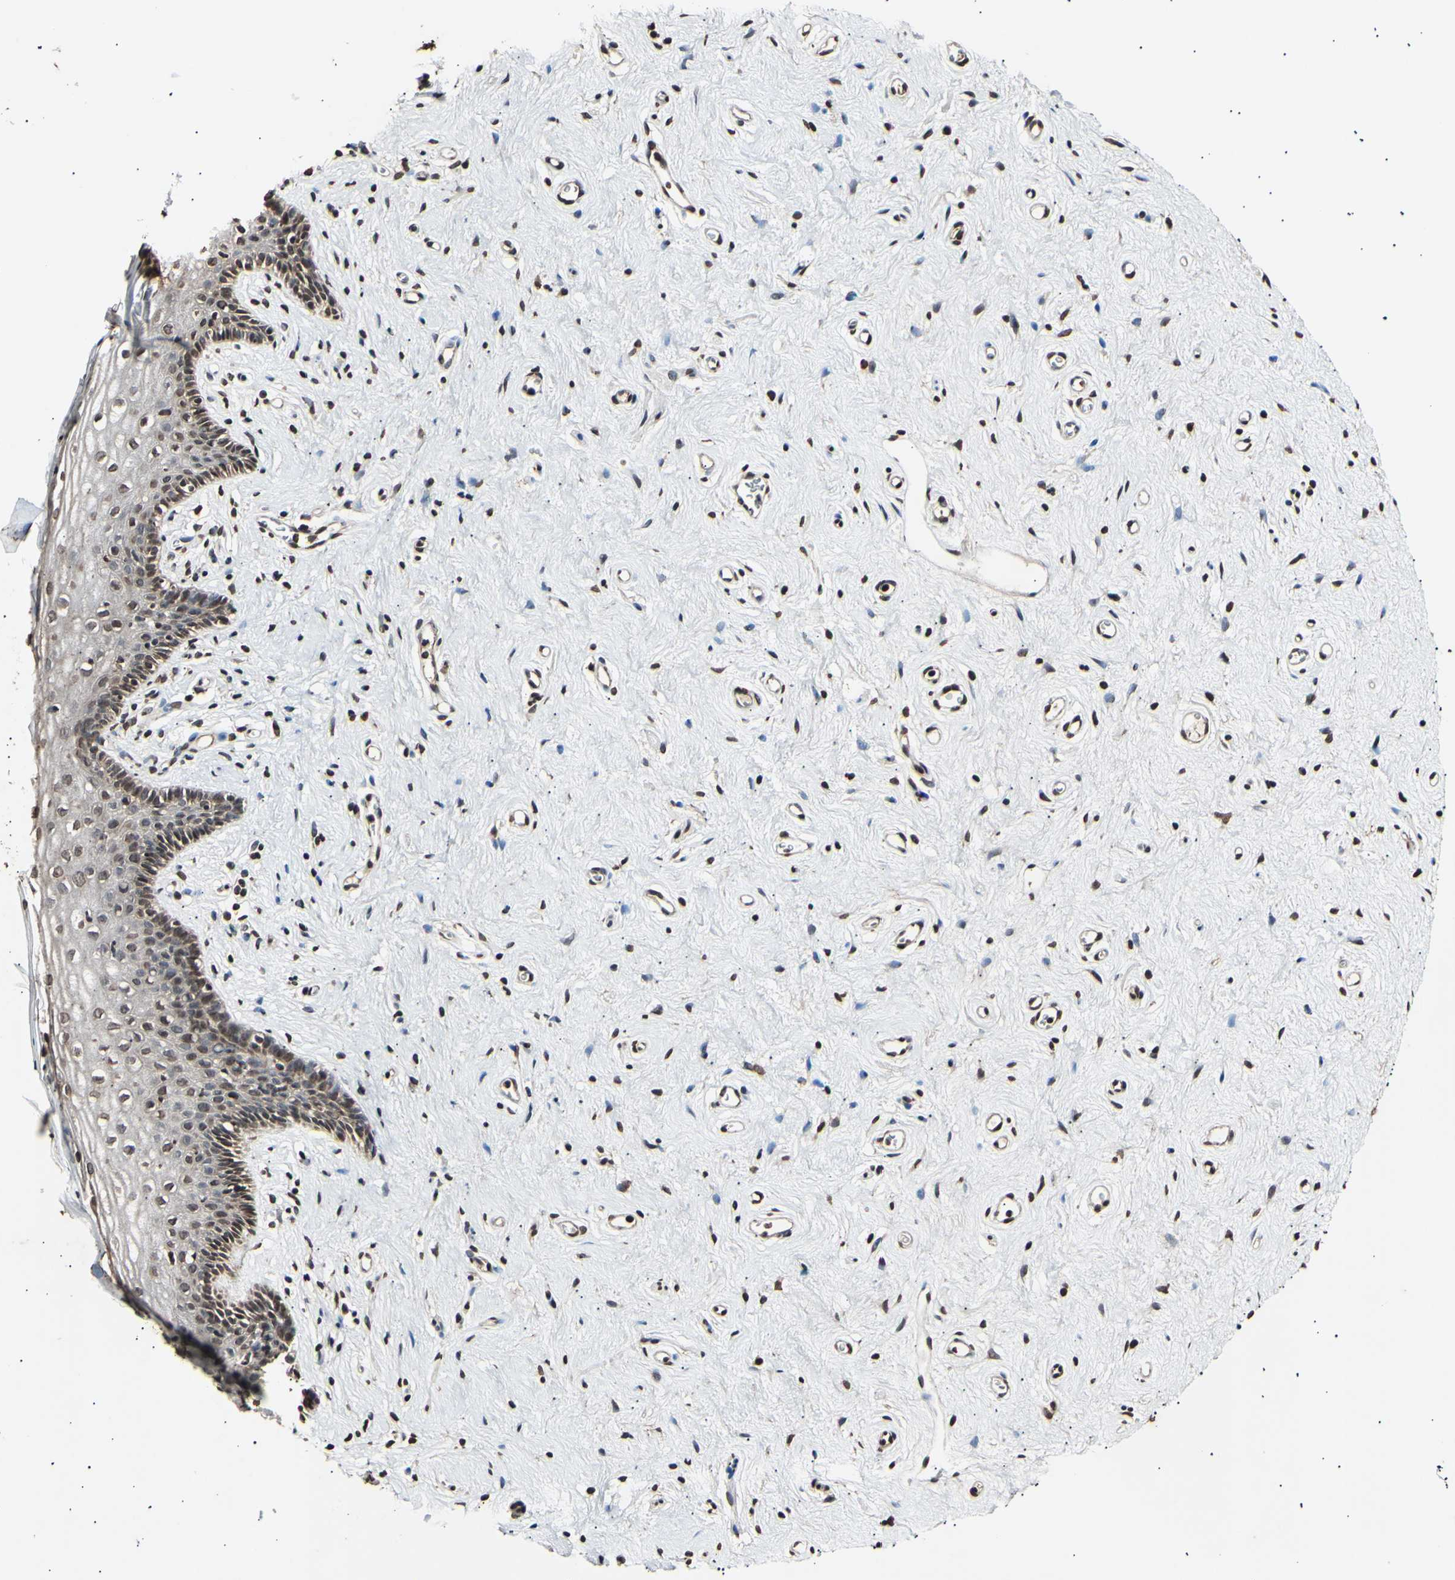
{"staining": {"intensity": "moderate", "quantity": ">75%", "location": "cytoplasmic/membranous,nuclear"}, "tissue": "vagina", "cell_type": "Squamous epithelial cells", "image_type": "normal", "snomed": [{"axis": "morphology", "description": "Normal tissue, NOS"}, {"axis": "topography", "description": "Vagina"}], "caption": "Protein staining by immunohistochemistry (IHC) exhibits moderate cytoplasmic/membranous,nuclear staining in approximately >75% of squamous epithelial cells in benign vagina.", "gene": "ANAPC7", "patient": {"sex": "female", "age": 44}}